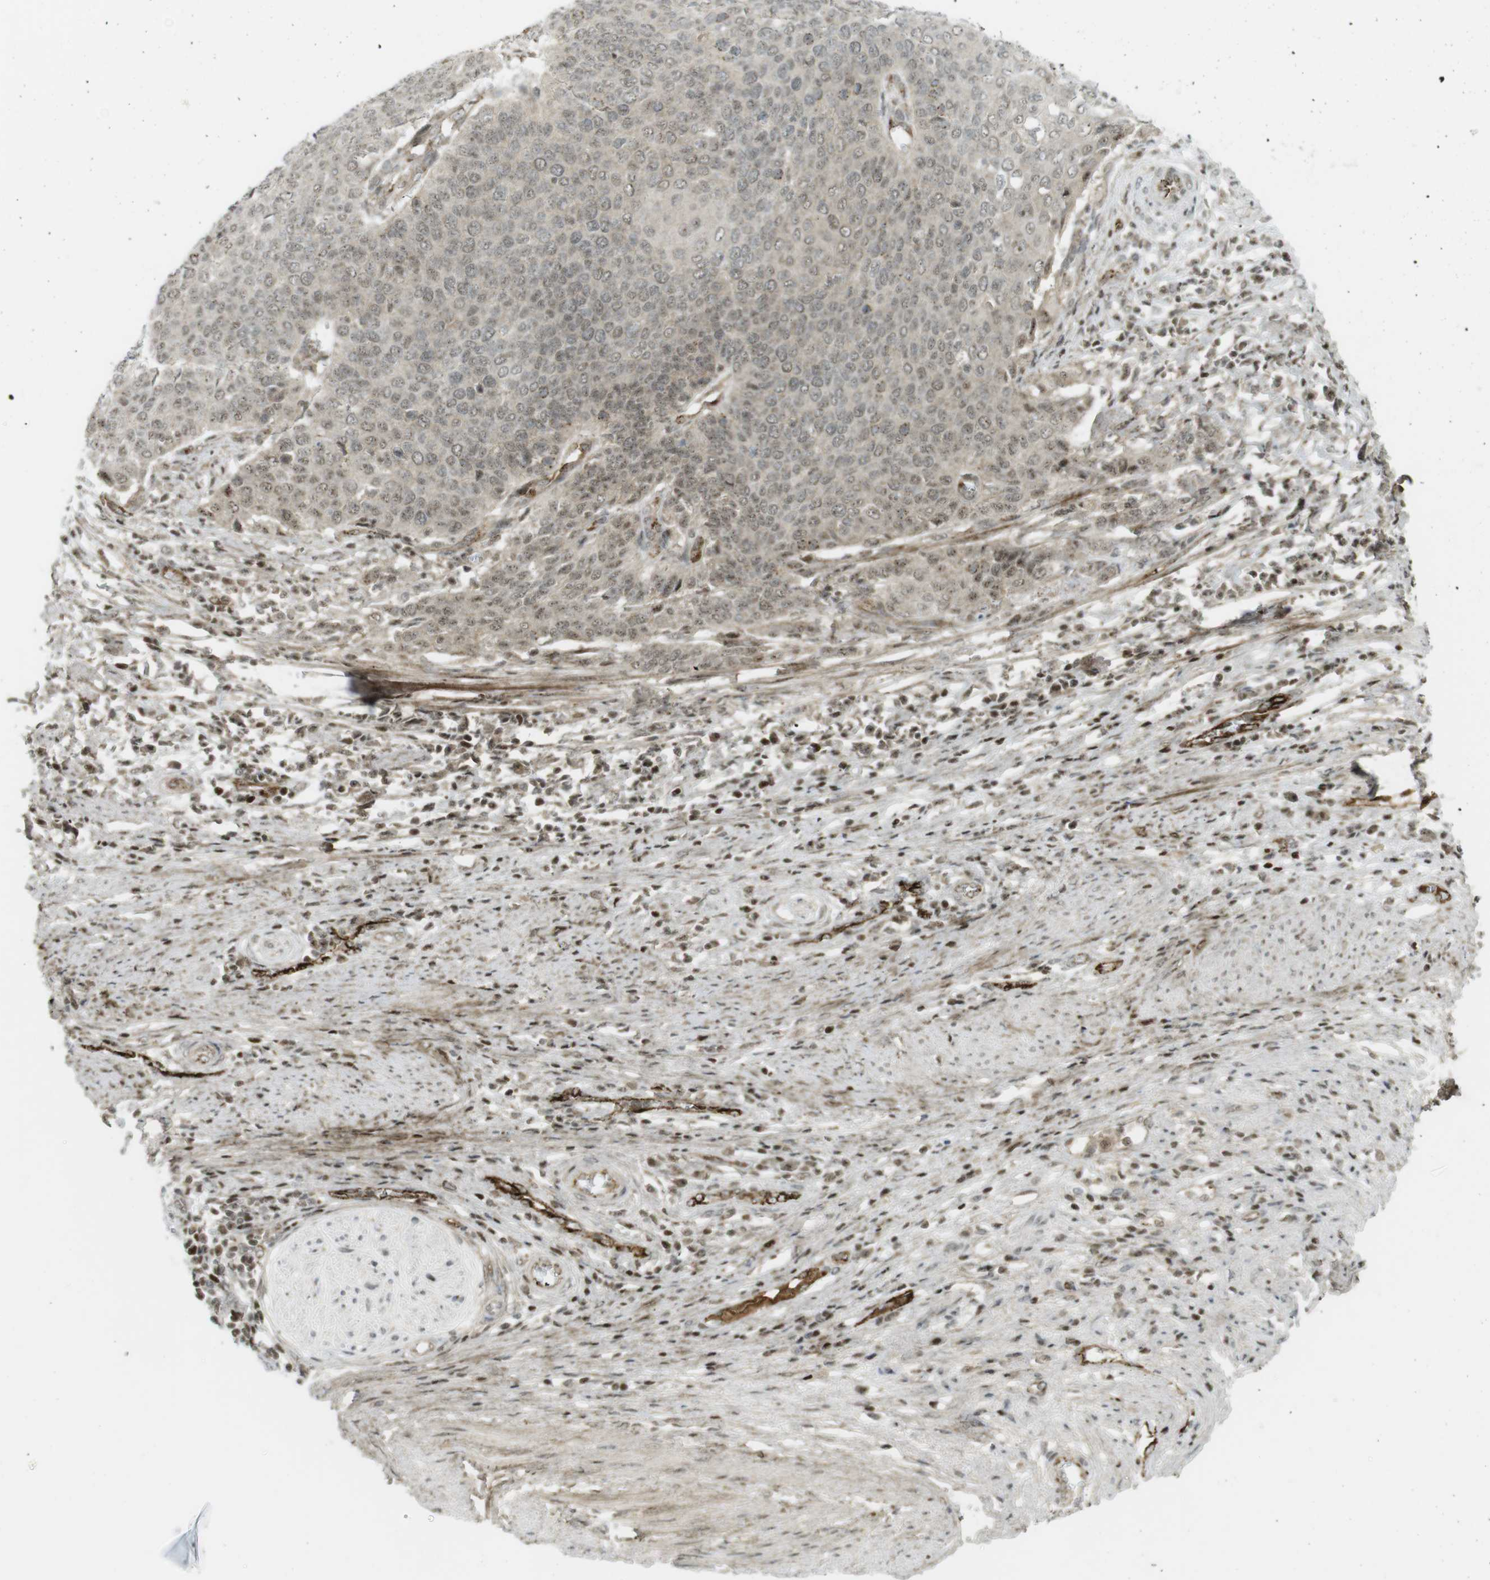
{"staining": {"intensity": "weak", "quantity": ">75%", "location": "nuclear"}, "tissue": "cervical cancer", "cell_type": "Tumor cells", "image_type": "cancer", "snomed": [{"axis": "morphology", "description": "Squamous cell carcinoma, NOS"}, {"axis": "topography", "description": "Cervix"}], "caption": "Protein expression by immunohistochemistry (IHC) shows weak nuclear expression in approximately >75% of tumor cells in cervical squamous cell carcinoma.", "gene": "PPP1R13B", "patient": {"sex": "female", "age": 39}}